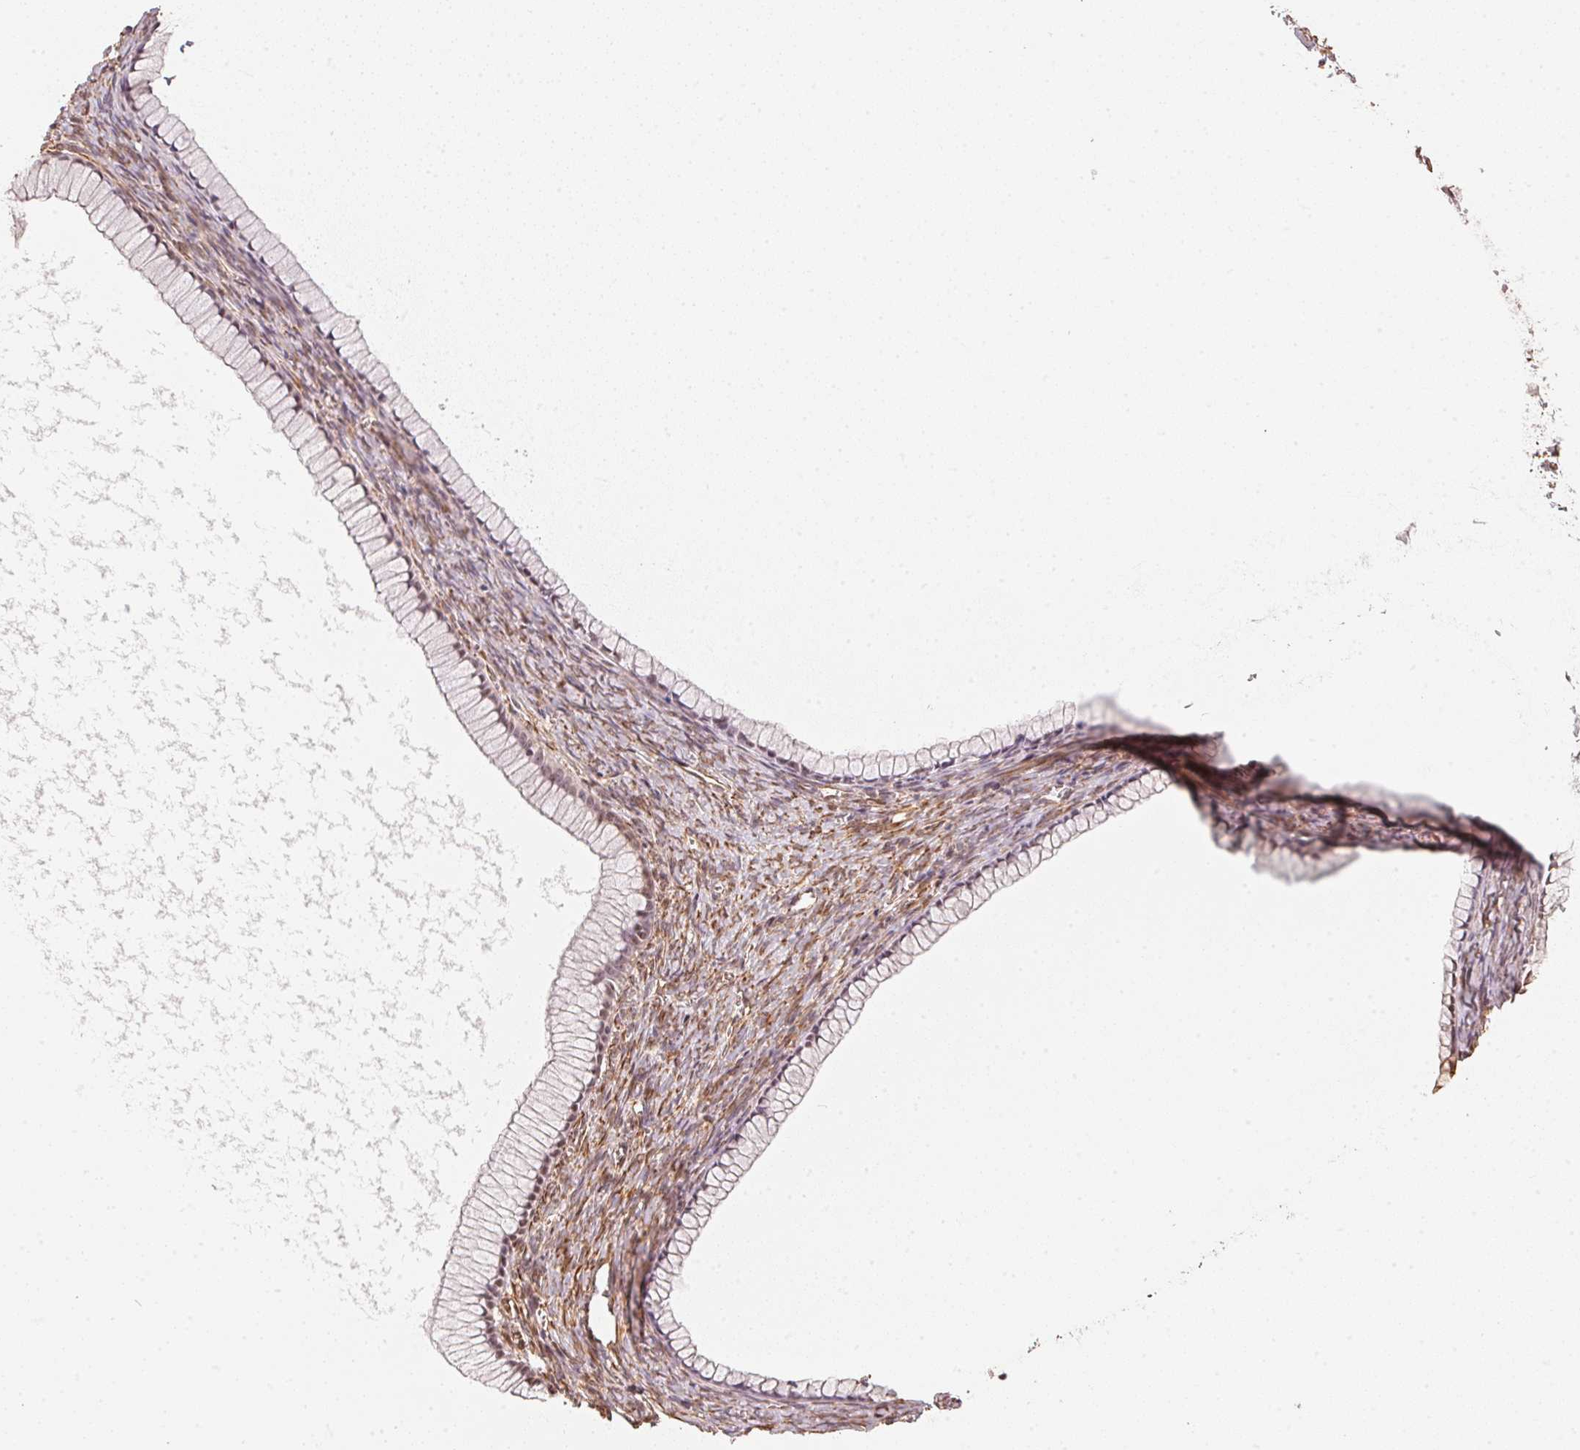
{"staining": {"intensity": "weak", "quantity": "25%-75%", "location": "nuclear"}, "tissue": "ovarian cancer", "cell_type": "Tumor cells", "image_type": "cancer", "snomed": [{"axis": "morphology", "description": "Cystadenocarcinoma, mucinous, NOS"}, {"axis": "topography", "description": "Ovary"}], "caption": "About 25%-75% of tumor cells in ovarian cancer (mucinous cystadenocarcinoma) show weak nuclear protein positivity as visualized by brown immunohistochemical staining.", "gene": "FOXR2", "patient": {"sex": "female", "age": 41}}